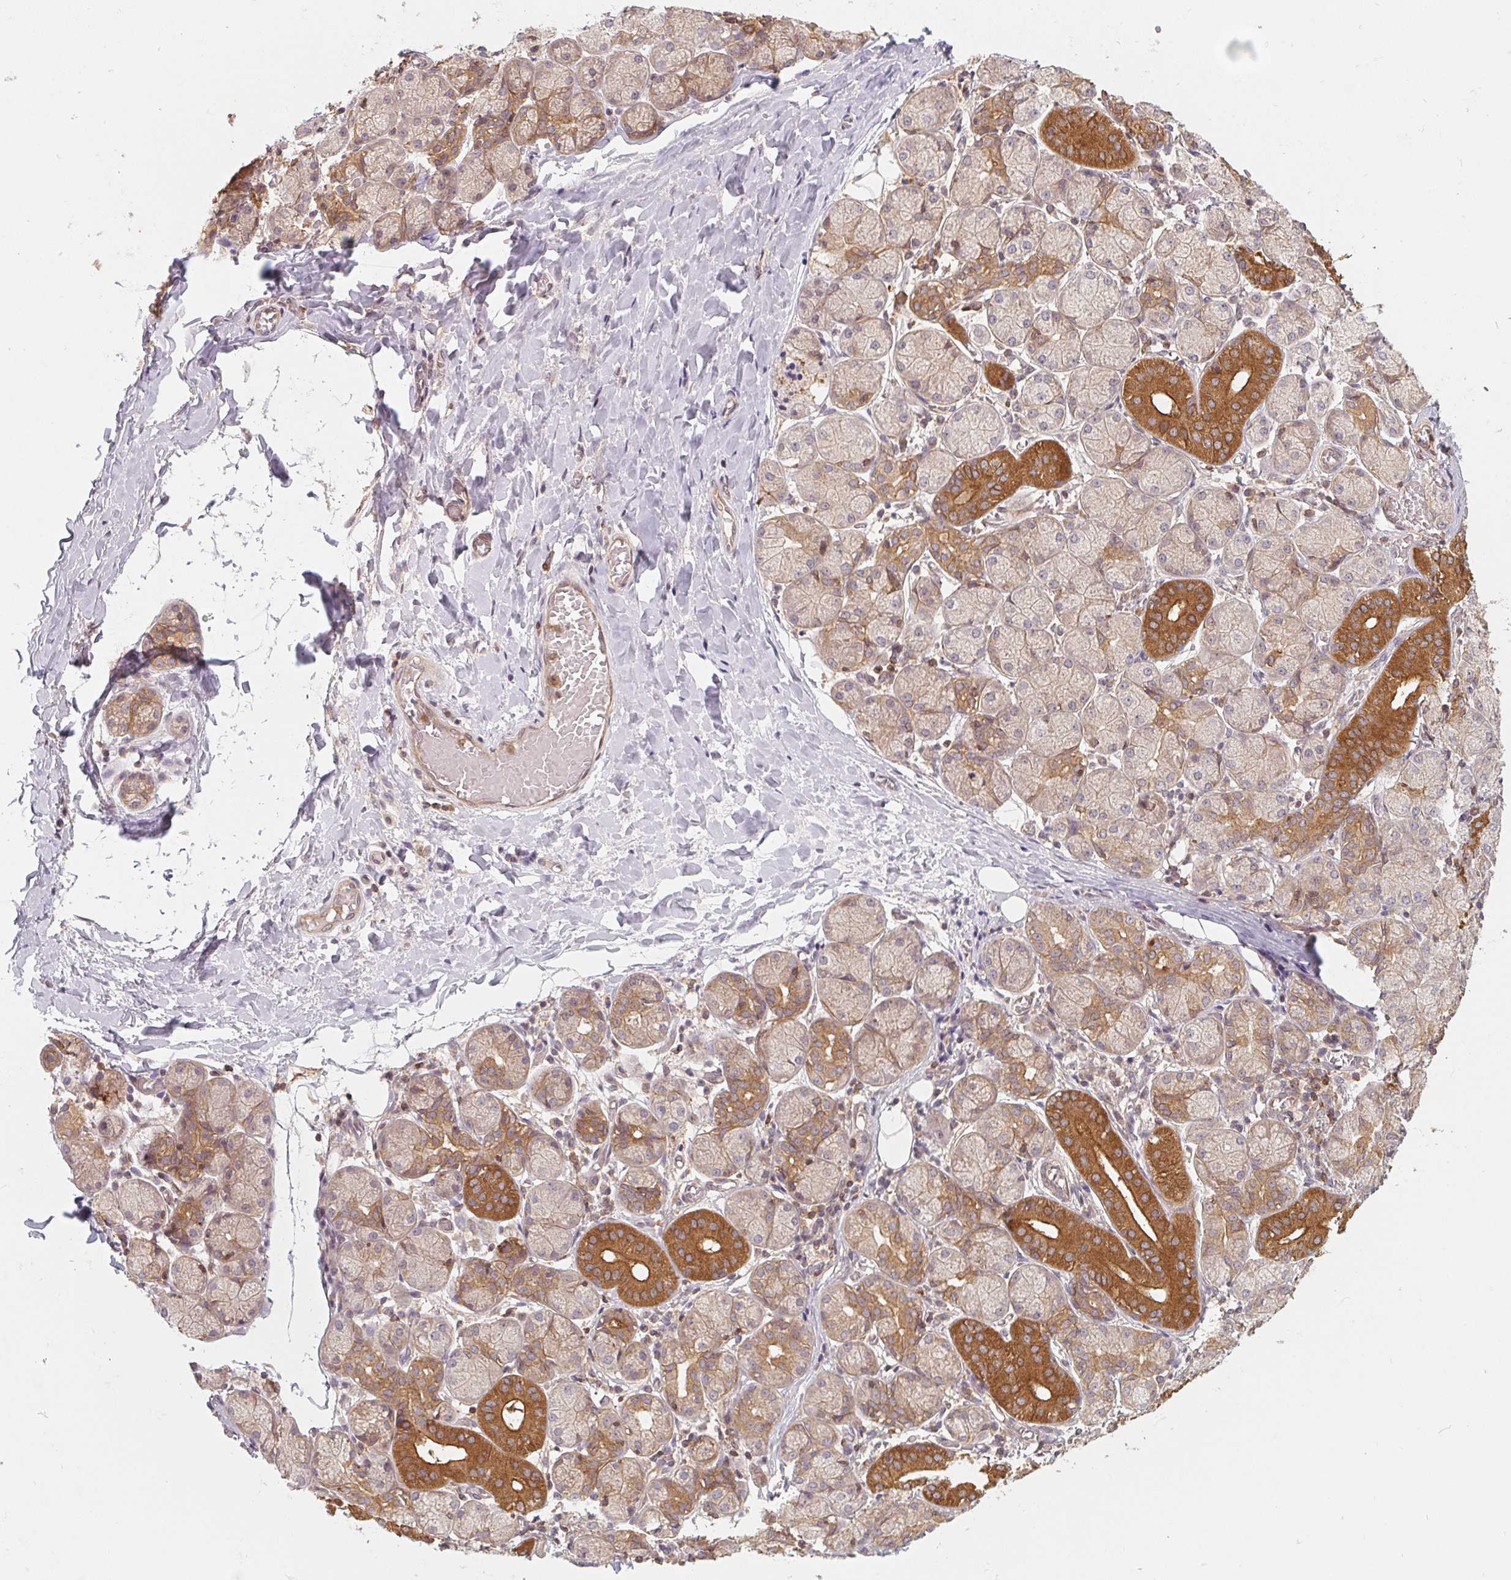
{"staining": {"intensity": "moderate", "quantity": "25%-75%", "location": "cytoplasmic/membranous"}, "tissue": "salivary gland", "cell_type": "Glandular cells", "image_type": "normal", "snomed": [{"axis": "morphology", "description": "Normal tissue, NOS"}, {"axis": "topography", "description": "Salivary gland"}, {"axis": "topography", "description": "Peripheral nerve tissue"}], "caption": "Normal salivary gland was stained to show a protein in brown. There is medium levels of moderate cytoplasmic/membranous positivity in approximately 25%-75% of glandular cells. (DAB = brown stain, brightfield microscopy at high magnification).", "gene": "ANKRD13A", "patient": {"sex": "female", "age": 24}}